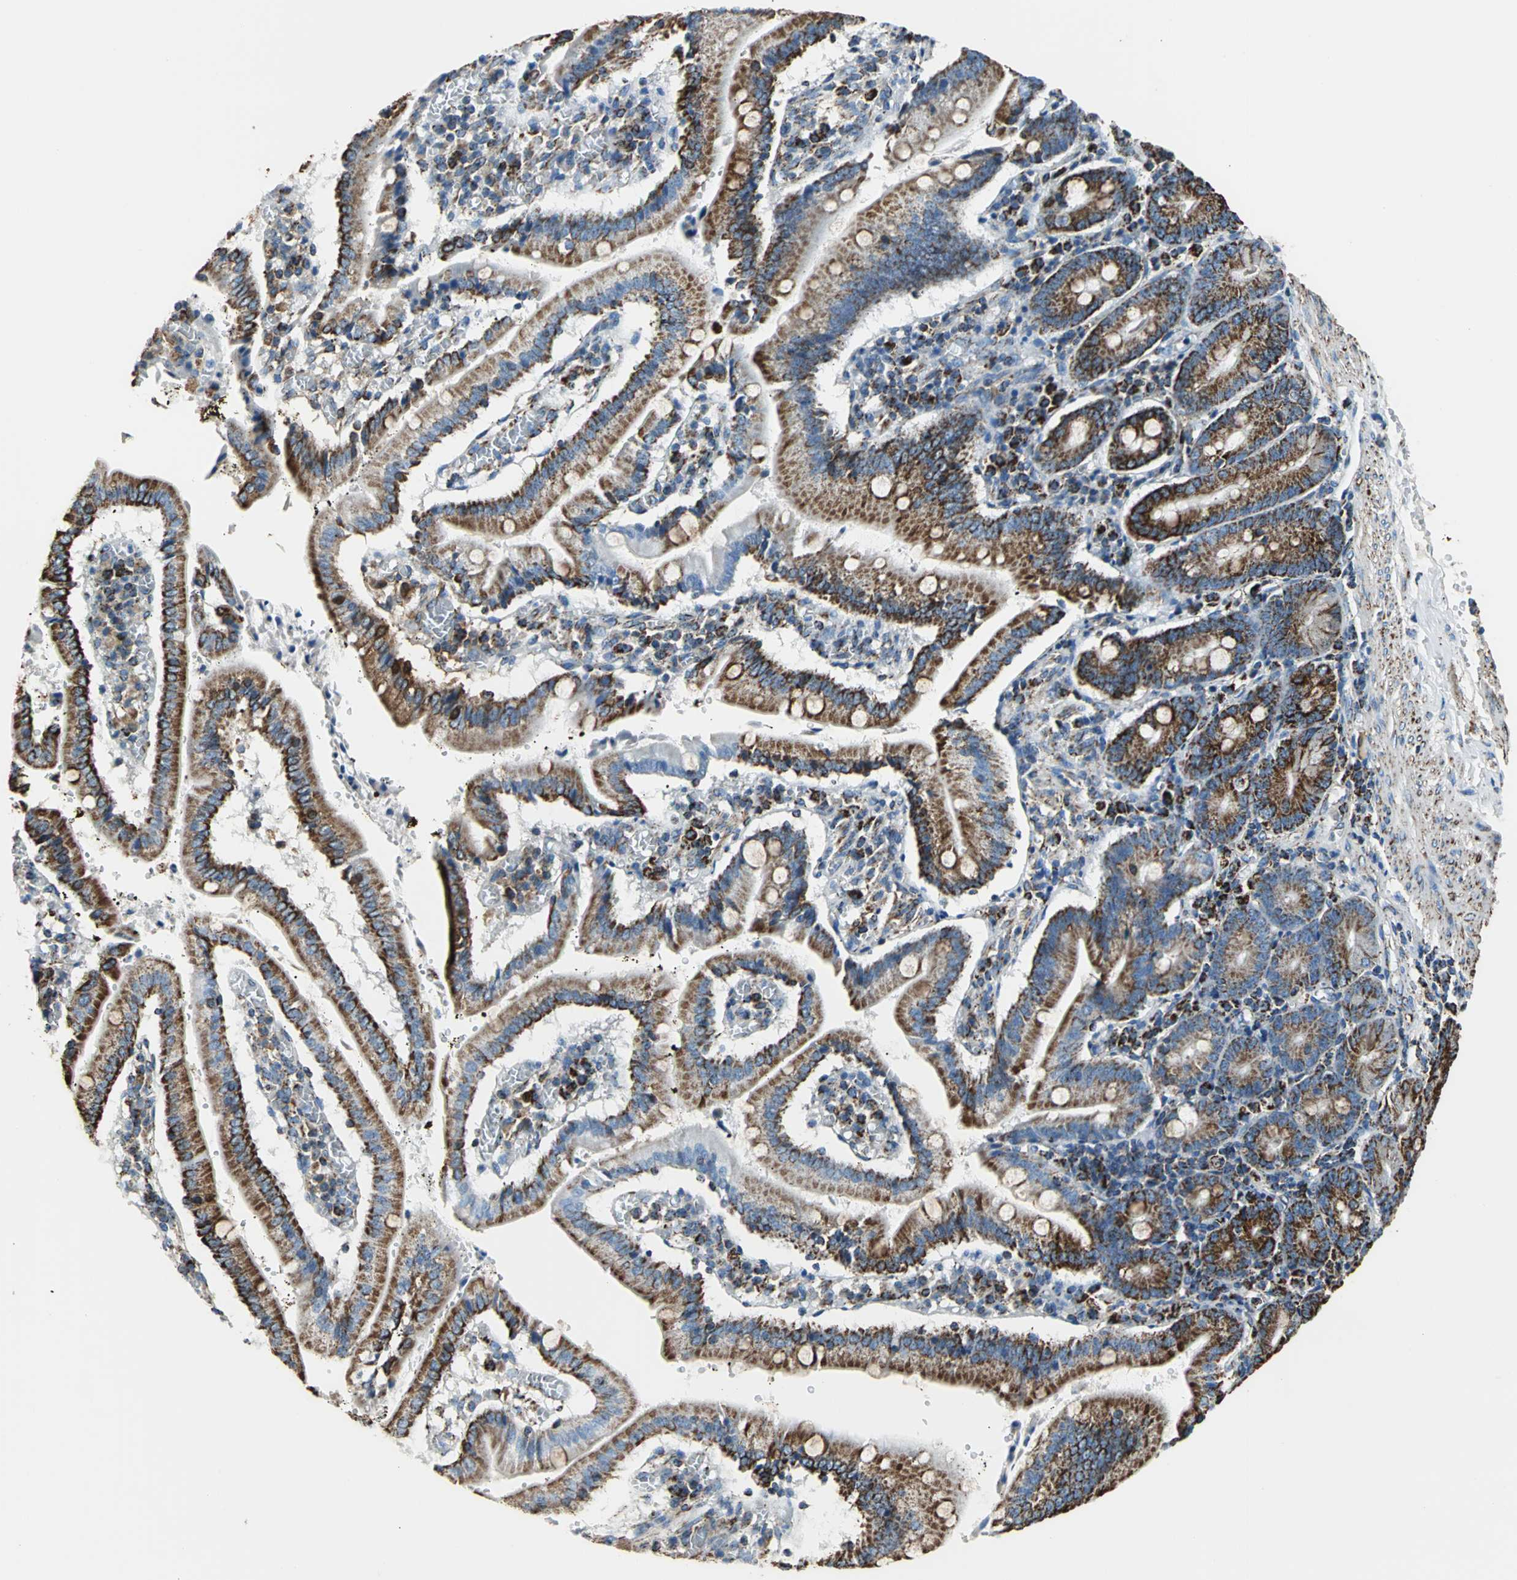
{"staining": {"intensity": "strong", "quantity": ">75%", "location": "cytoplasmic/membranous"}, "tissue": "small intestine", "cell_type": "Glandular cells", "image_type": "normal", "snomed": [{"axis": "morphology", "description": "Normal tissue, NOS"}, {"axis": "topography", "description": "Small intestine"}], "caption": "IHC photomicrograph of normal small intestine: human small intestine stained using immunohistochemistry (IHC) displays high levels of strong protein expression localized specifically in the cytoplasmic/membranous of glandular cells, appearing as a cytoplasmic/membranous brown color.", "gene": "ECH1", "patient": {"sex": "male", "age": 71}}